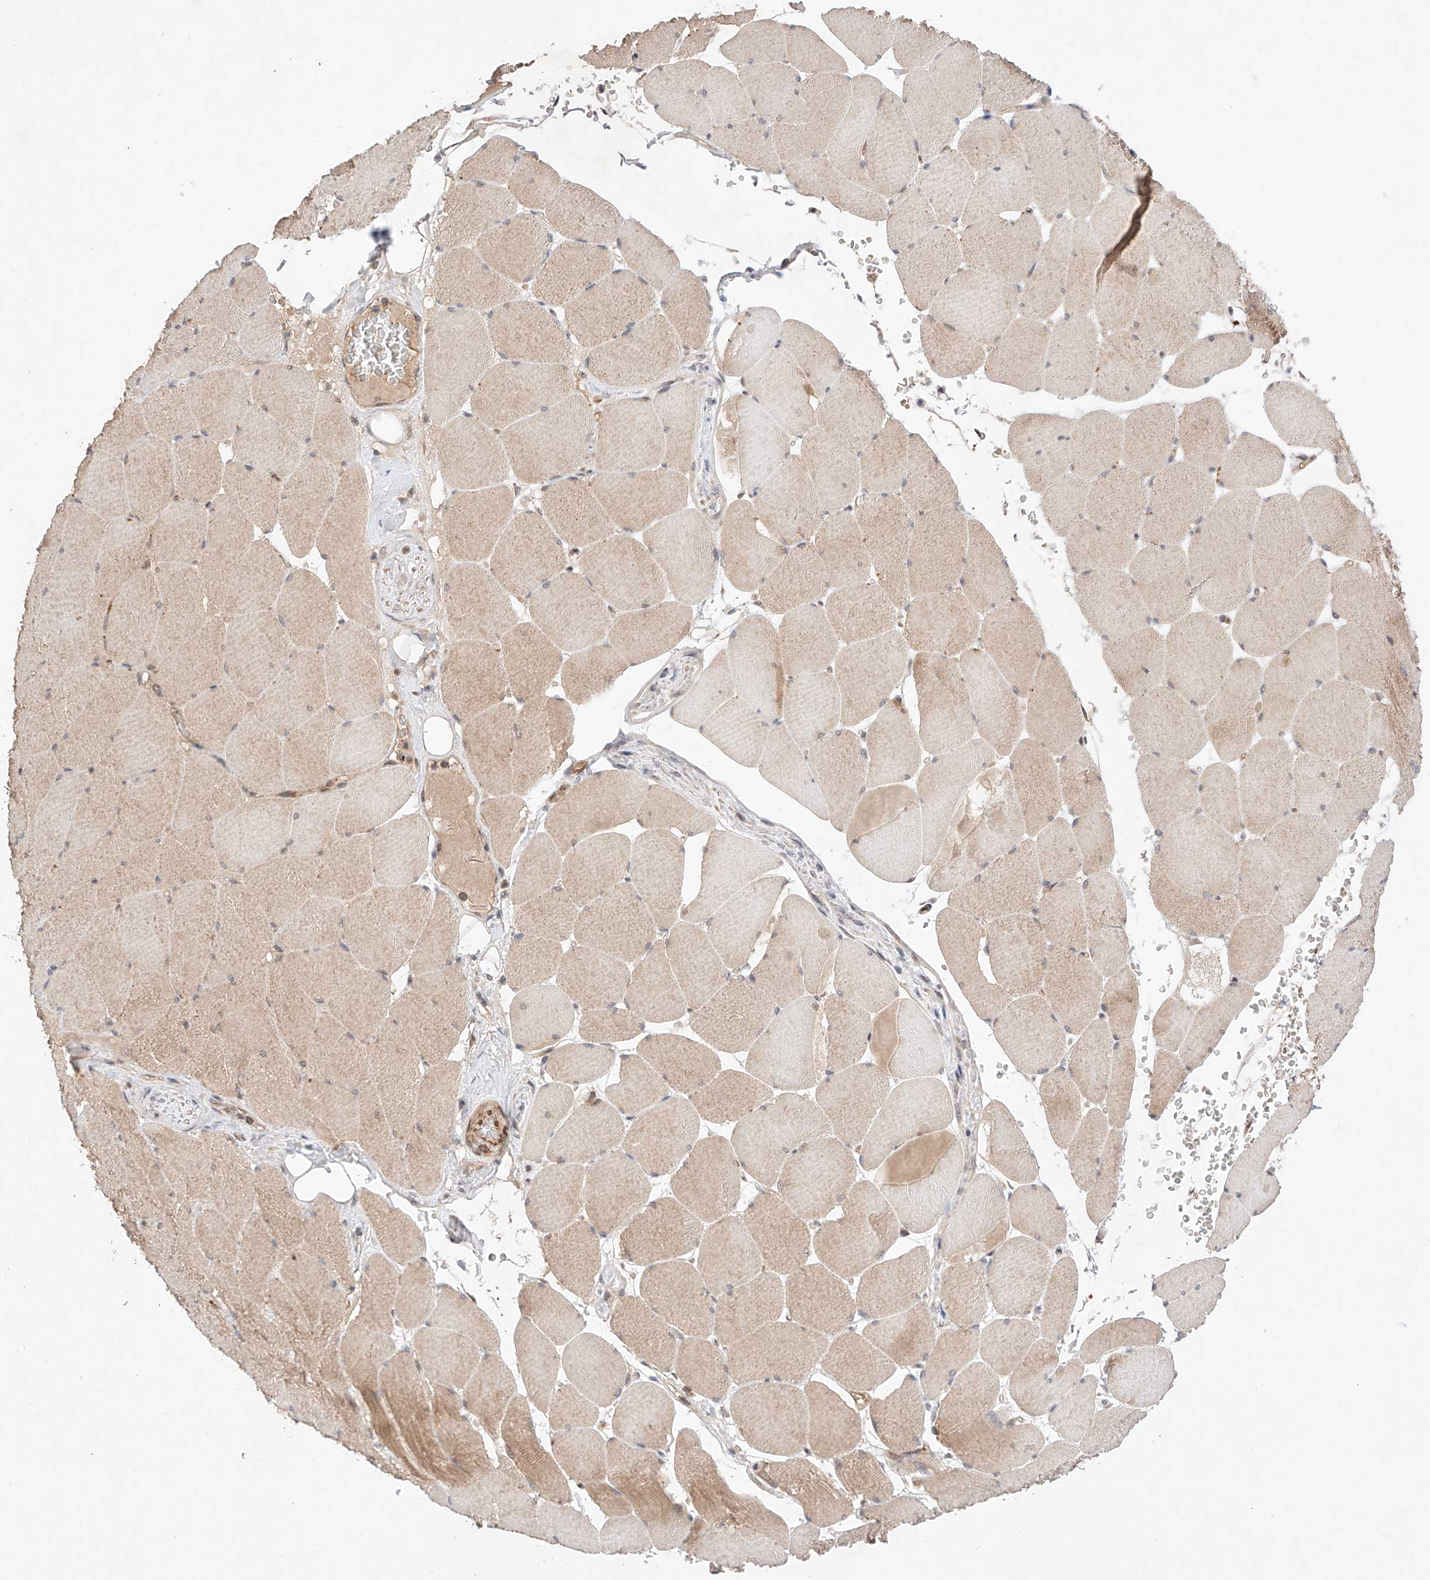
{"staining": {"intensity": "moderate", "quantity": "25%-75%", "location": "cytoplasmic/membranous"}, "tissue": "skeletal muscle", "cell_type": "Myocytes", "image_type": "normal", "snomed": [{"axis": "morphology", "description": "Normal tissue, NOS"}, {"axis": "topography", "description": "Skeletal muscle"}, {"axis": "topography", "description": "Head-Neck"}], "caption": "This image exhibits normal skeletal muscle stained with immunohistochemistry (IHC) to label a protein in brown. The cytoplasmic/membranous of myocytes show moderate positivity for the protein. Nuclei are counter-stained blue.", "gene": "ZNF124", "patient": {"sex": "male", "age": 66}}